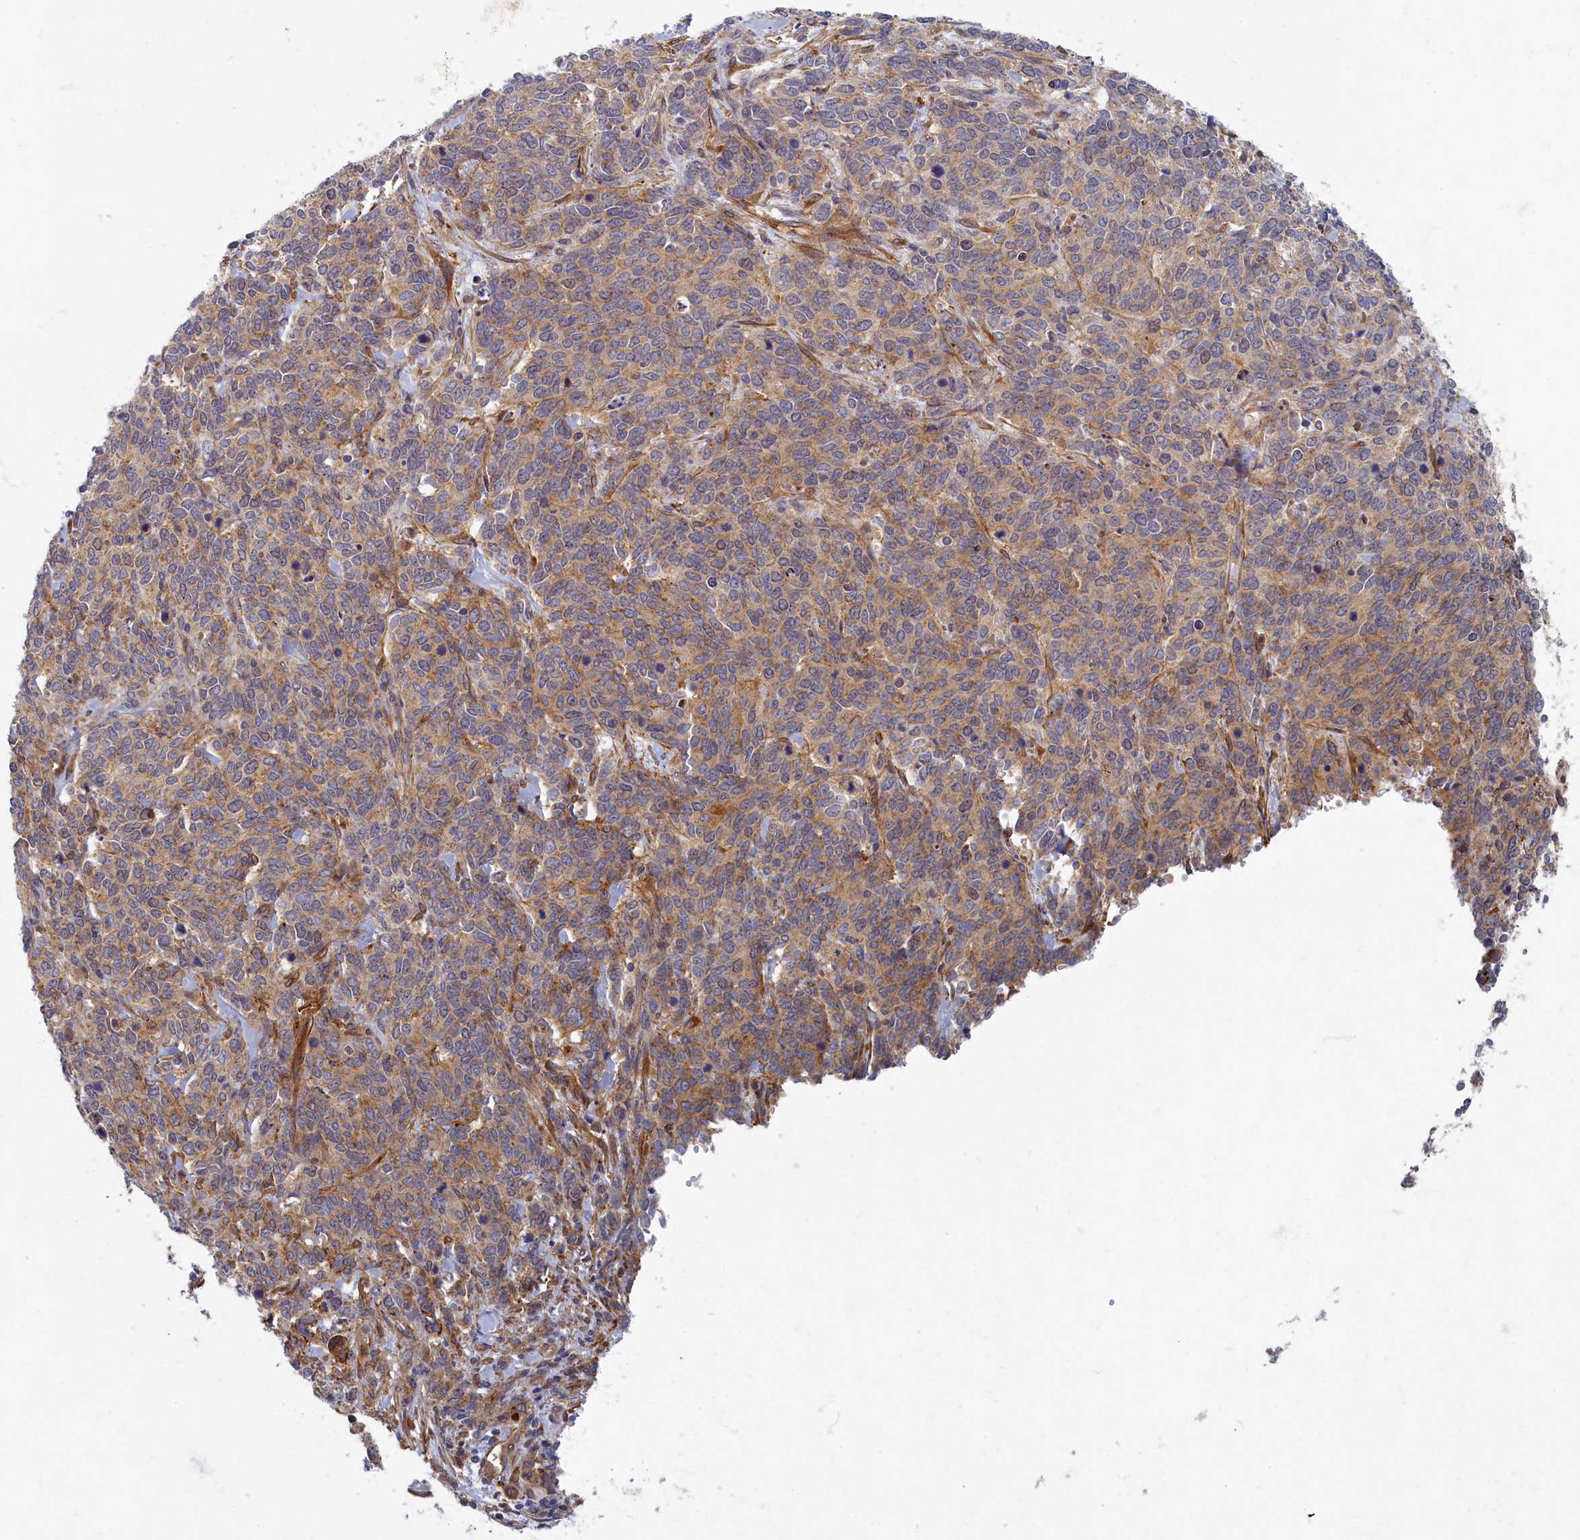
{"staining": {"intensity": "moderate", "quantity": ">75%", "location": "cytoplasmic/membranous"}, "tissue": "cervical cancer", "cell_type": "Tumor cells", "image_type": "cancer", "snomed": [{"axis": "morphology", "description": "Squamous cell carcinoma, NOS"}, {"axis": "topography", "description": "Cervix"}], "caption": "Protein staining by immunohistochemistry exhibits moderate cytoplasmic/membranous expression in about >75% of tumor cells in cervical cancer (squamous cell carcinoma). (brown staining indicates protein expression, while blue staining denotes nuclei).", "gene": "PSMG2", "patient": {"sex": "female", "age": 60}}